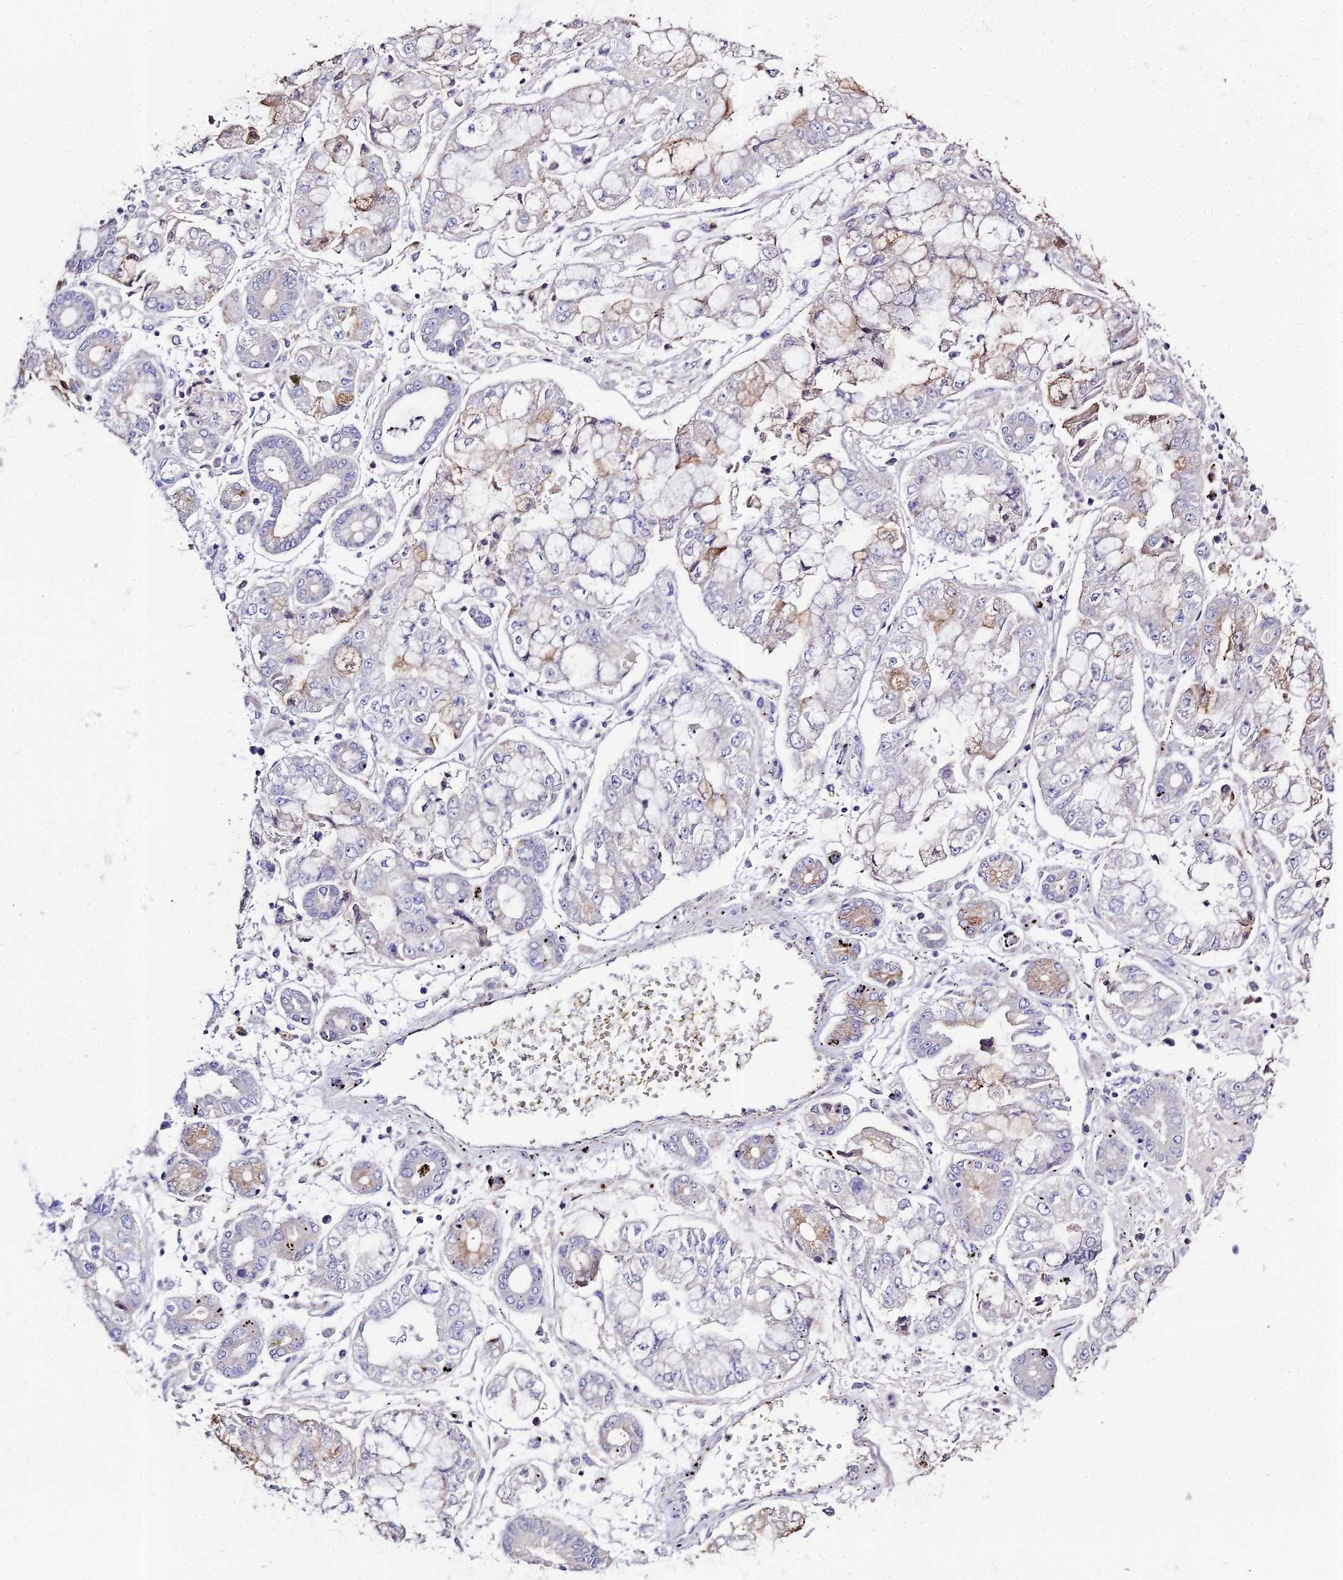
{"staining": {"intensity": "negative", "quantity": "none", "location": "none"}, "tissue": "stomach cancer", "cell_type": "Tumor cells", "image_type": "cancer", "snomed": [{"axis": "morphology", "description": "Adenocarcinoma, NOS"}, {"axis": "topography", "description": "Stomach"}], "caption": "The image demonstrates no significant staining in tumor cells of stomach cancer. Brightfield microscopy of immunohistochemistry stained with DAB (3,3'-diaminobenzidine) (brown) and hematoxylin (blue), captured at high magnification.", "gene": "GLYAT", "patient": {"sex": "male", "age": 76}}